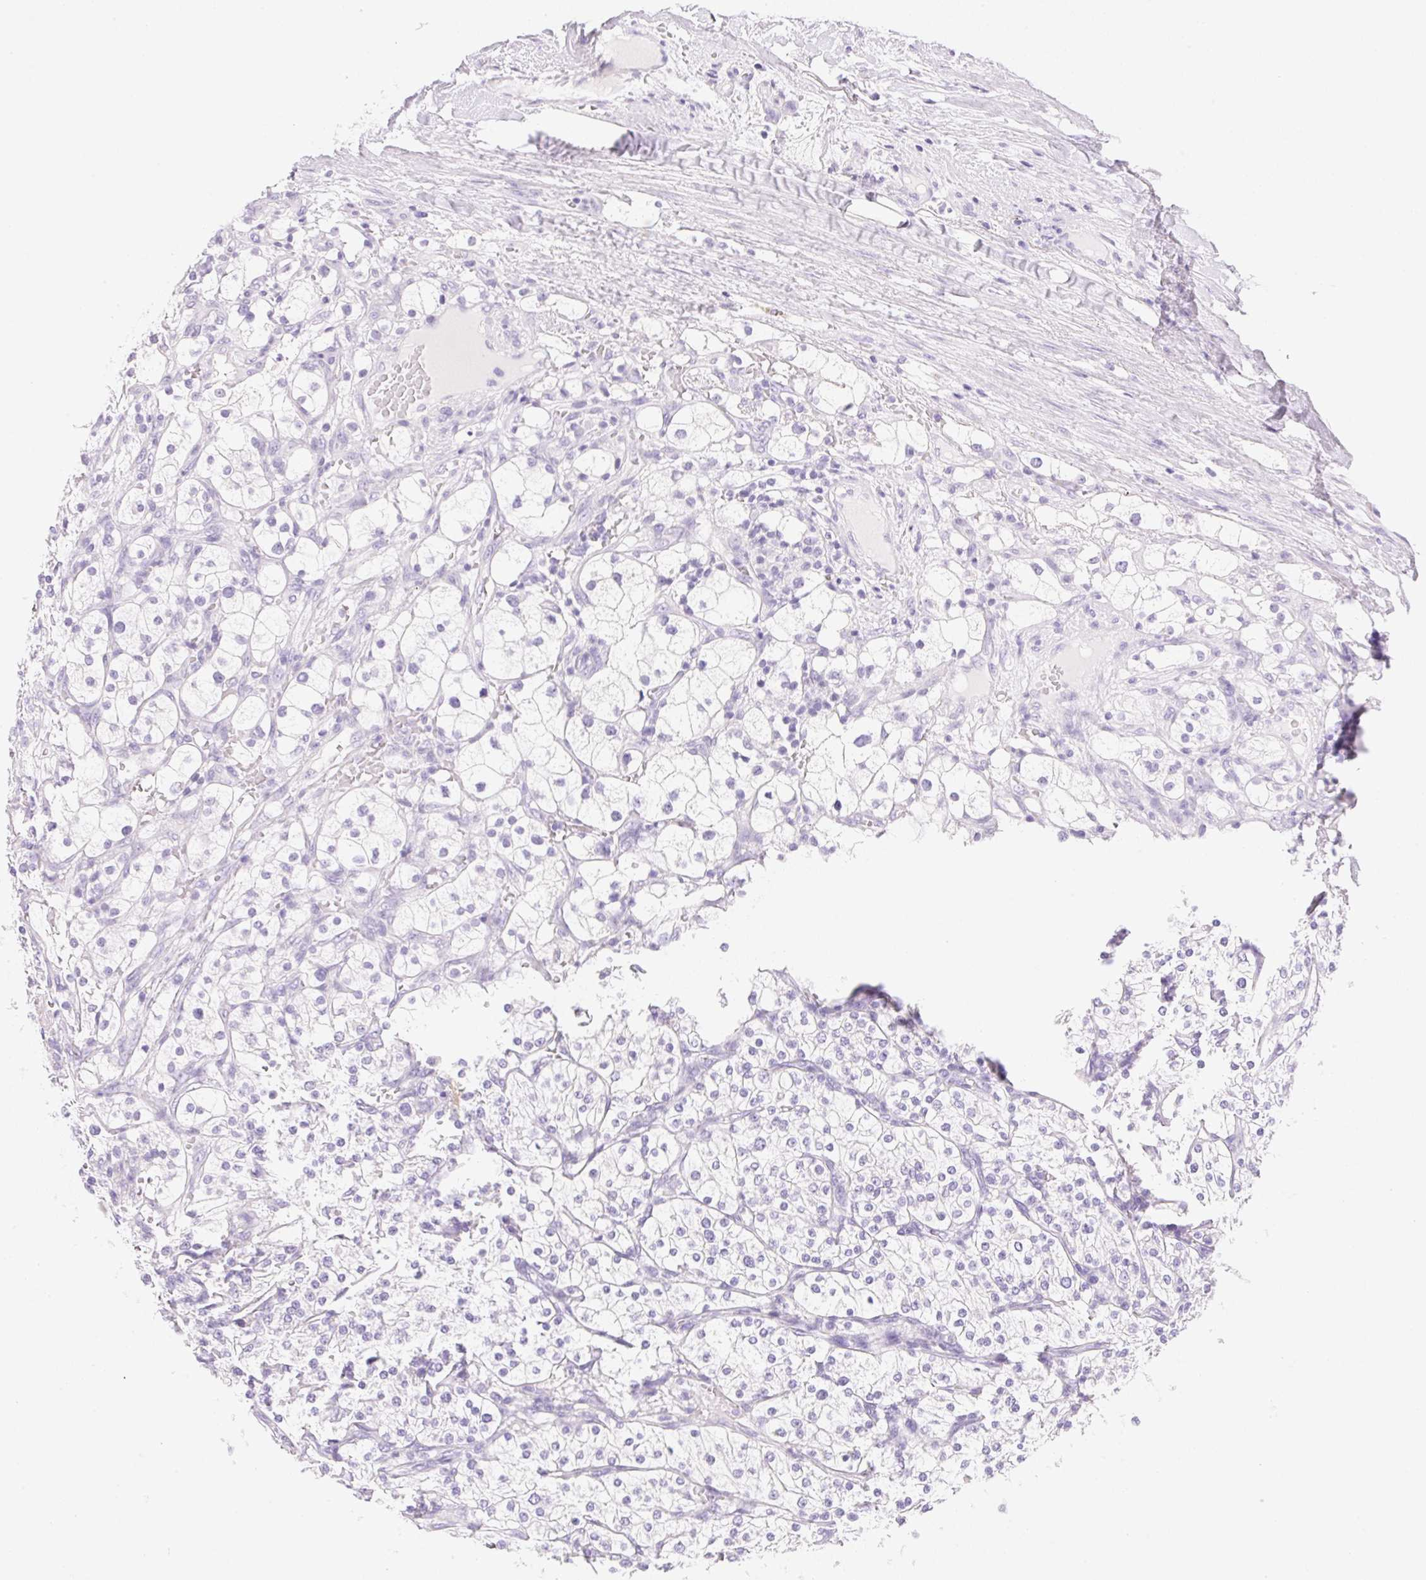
{"staining": {"intensity": "negative", "quantity": "none", "location": "none"}, "tissue": "renal cancer", "cell_type": "Tumor cells", "image_type": "cancer", "snomed": [{"axis": "morphology", "description": "Adenocarcinoma, NOS"}, {"axis": "topography", "description": "Kidney"}], "caption": "DAB (3,3'-diaminobenzidine) immunohistochemical staining of adenocarcinoma (renal) exhibits no significant expression in tumor cells.", "gene": "DHCR24", "patient": {"sex": "male", "age": 80}}